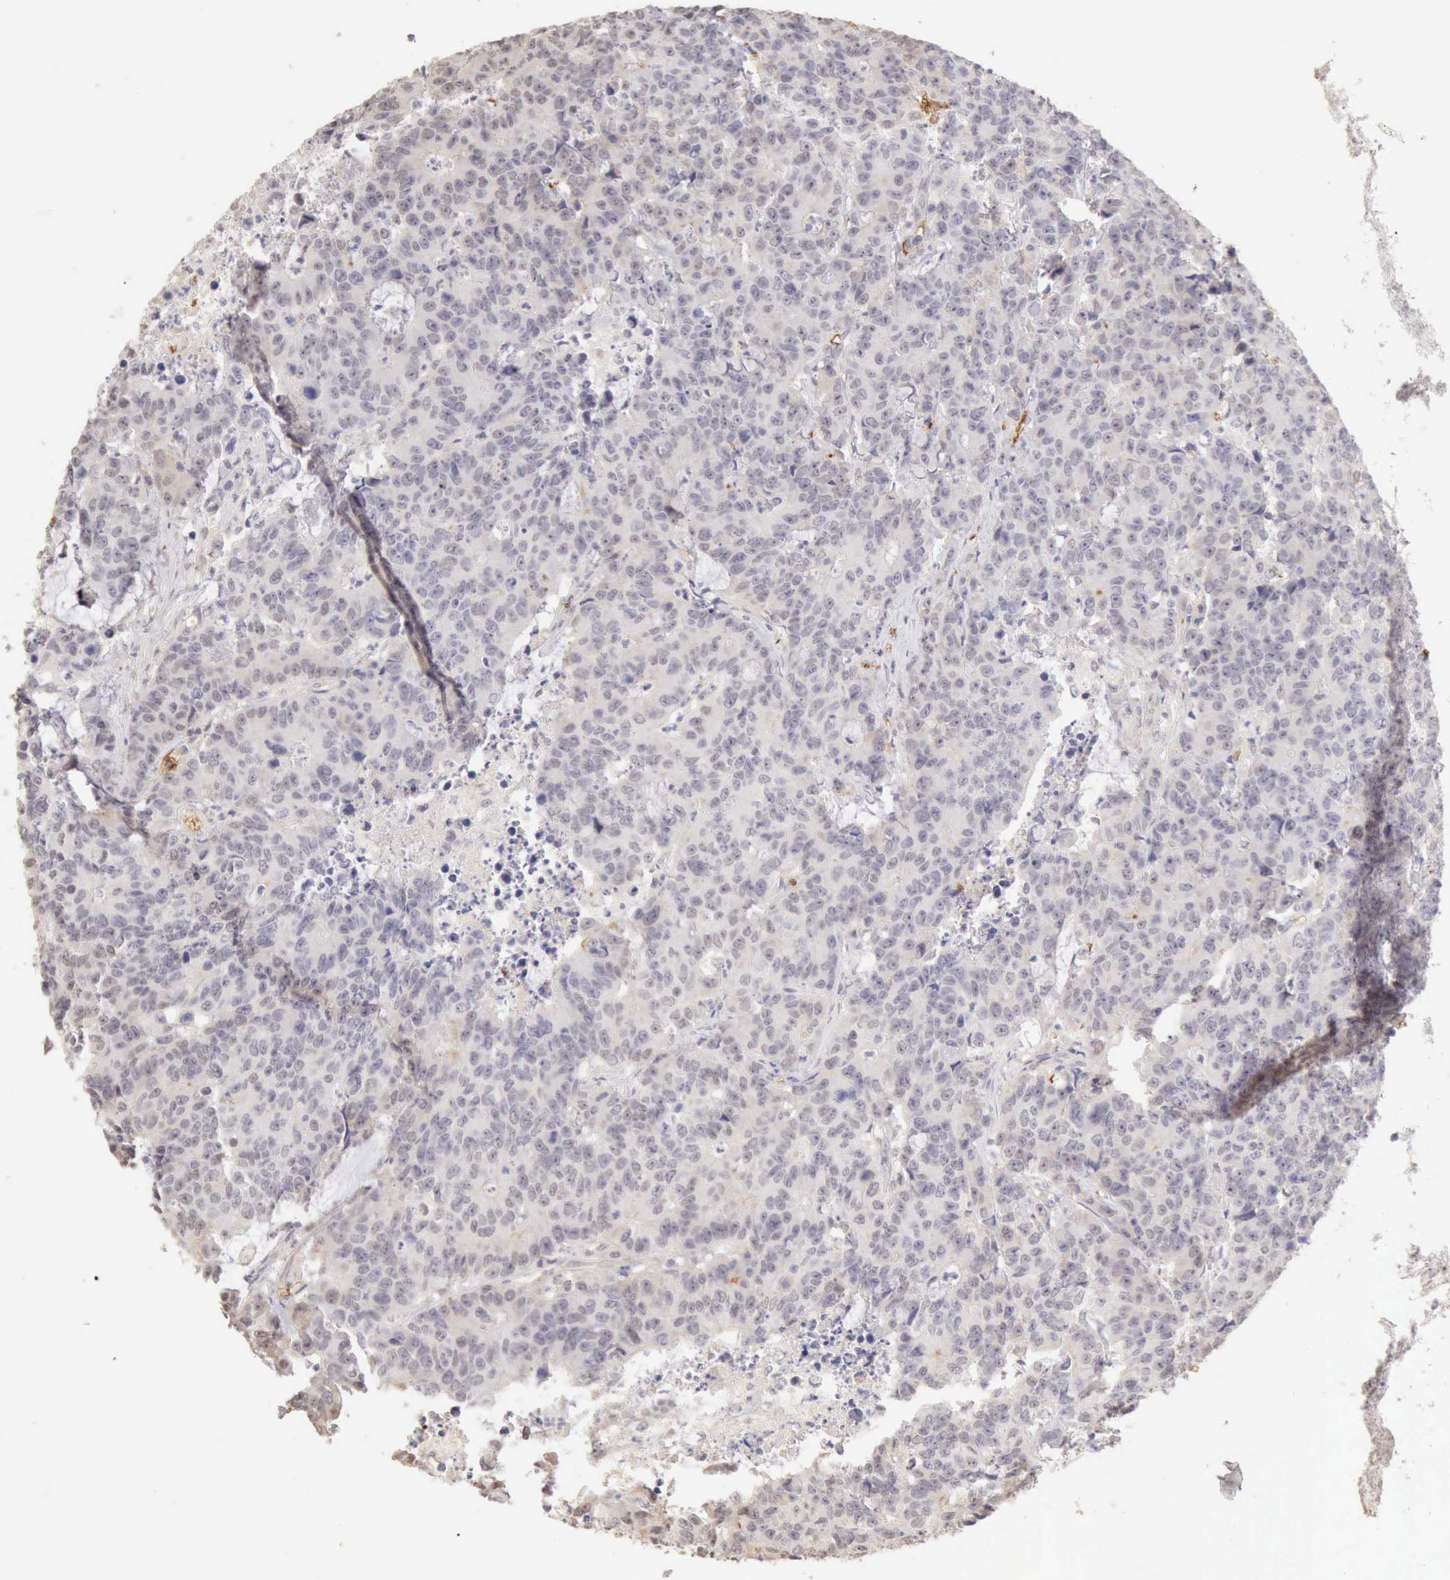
{"staining": {"intensity": "negative", "quantity": "none", "location": "none"}, "tissue": "colorectal cancer", "cell_type": "Tumor cells", "image_type": "cancer", "snomed": [{"axis": "morphology", "description": "Adenocarcinoma, NOS"}, {"axis": "topography", "description": "Colon"}], "caption": "Tumor cells are negative for brown protein staining in adenocarcinoma (colorectal).", "gene": "CFI", "patient": {"sex": "female", "age": 86}}